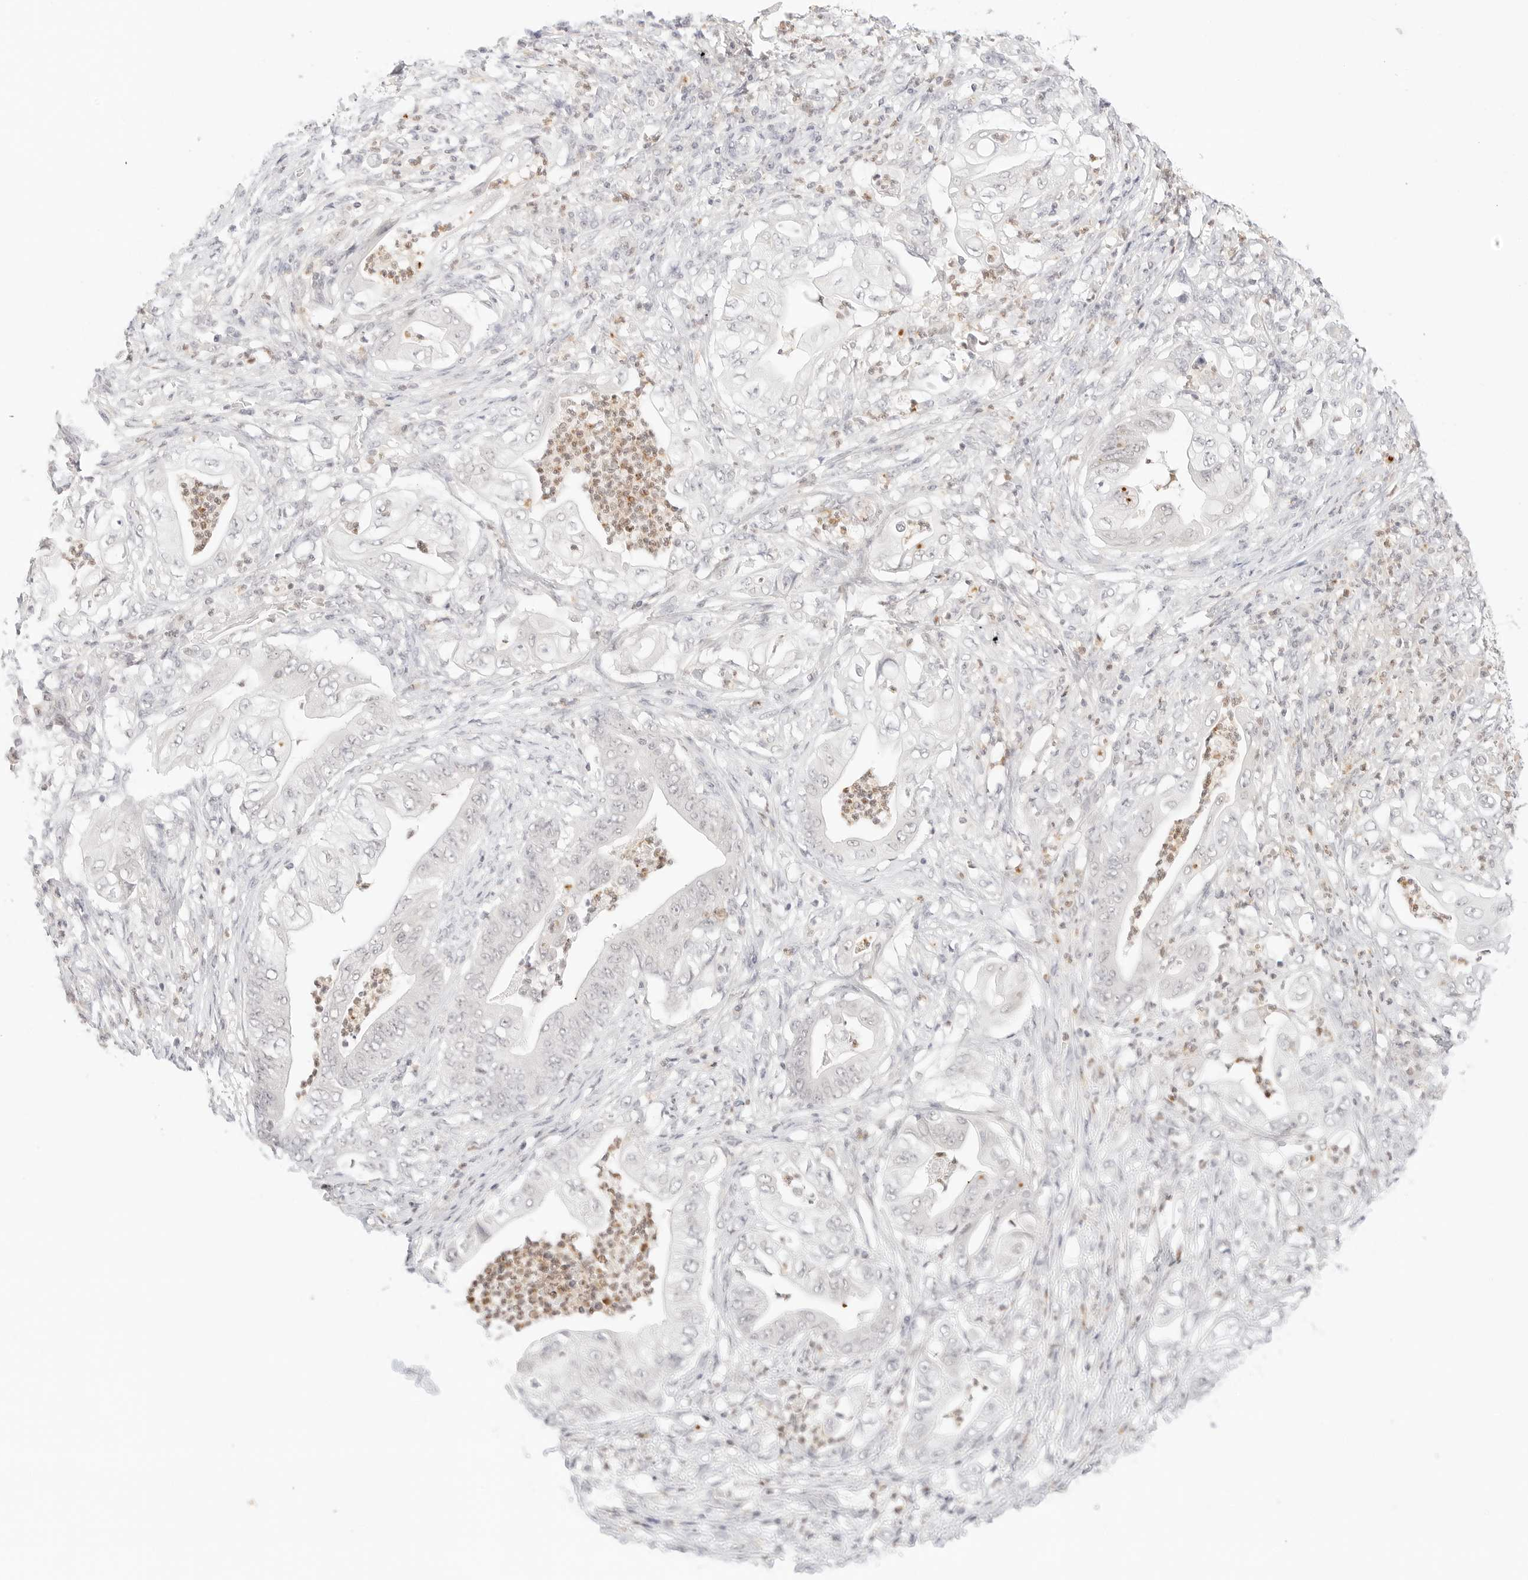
{"staining": {"intensity": "negative", "quantity": "none", "location": "none"}, "tissue": "stomach cancer", "cell_type": "Tumor cells", "image_type": "cancer", "snomed": [{"axis": "morphology", "description": "Adenocarcinoma, NOS"}, {"axis": "topography", "description": "Stomach"}], "caption": "The image shows no significant positivity in tumor cells of stomach cancer.", "gene": "GNAS", "patient": {"sex": "female", "age": 73}}